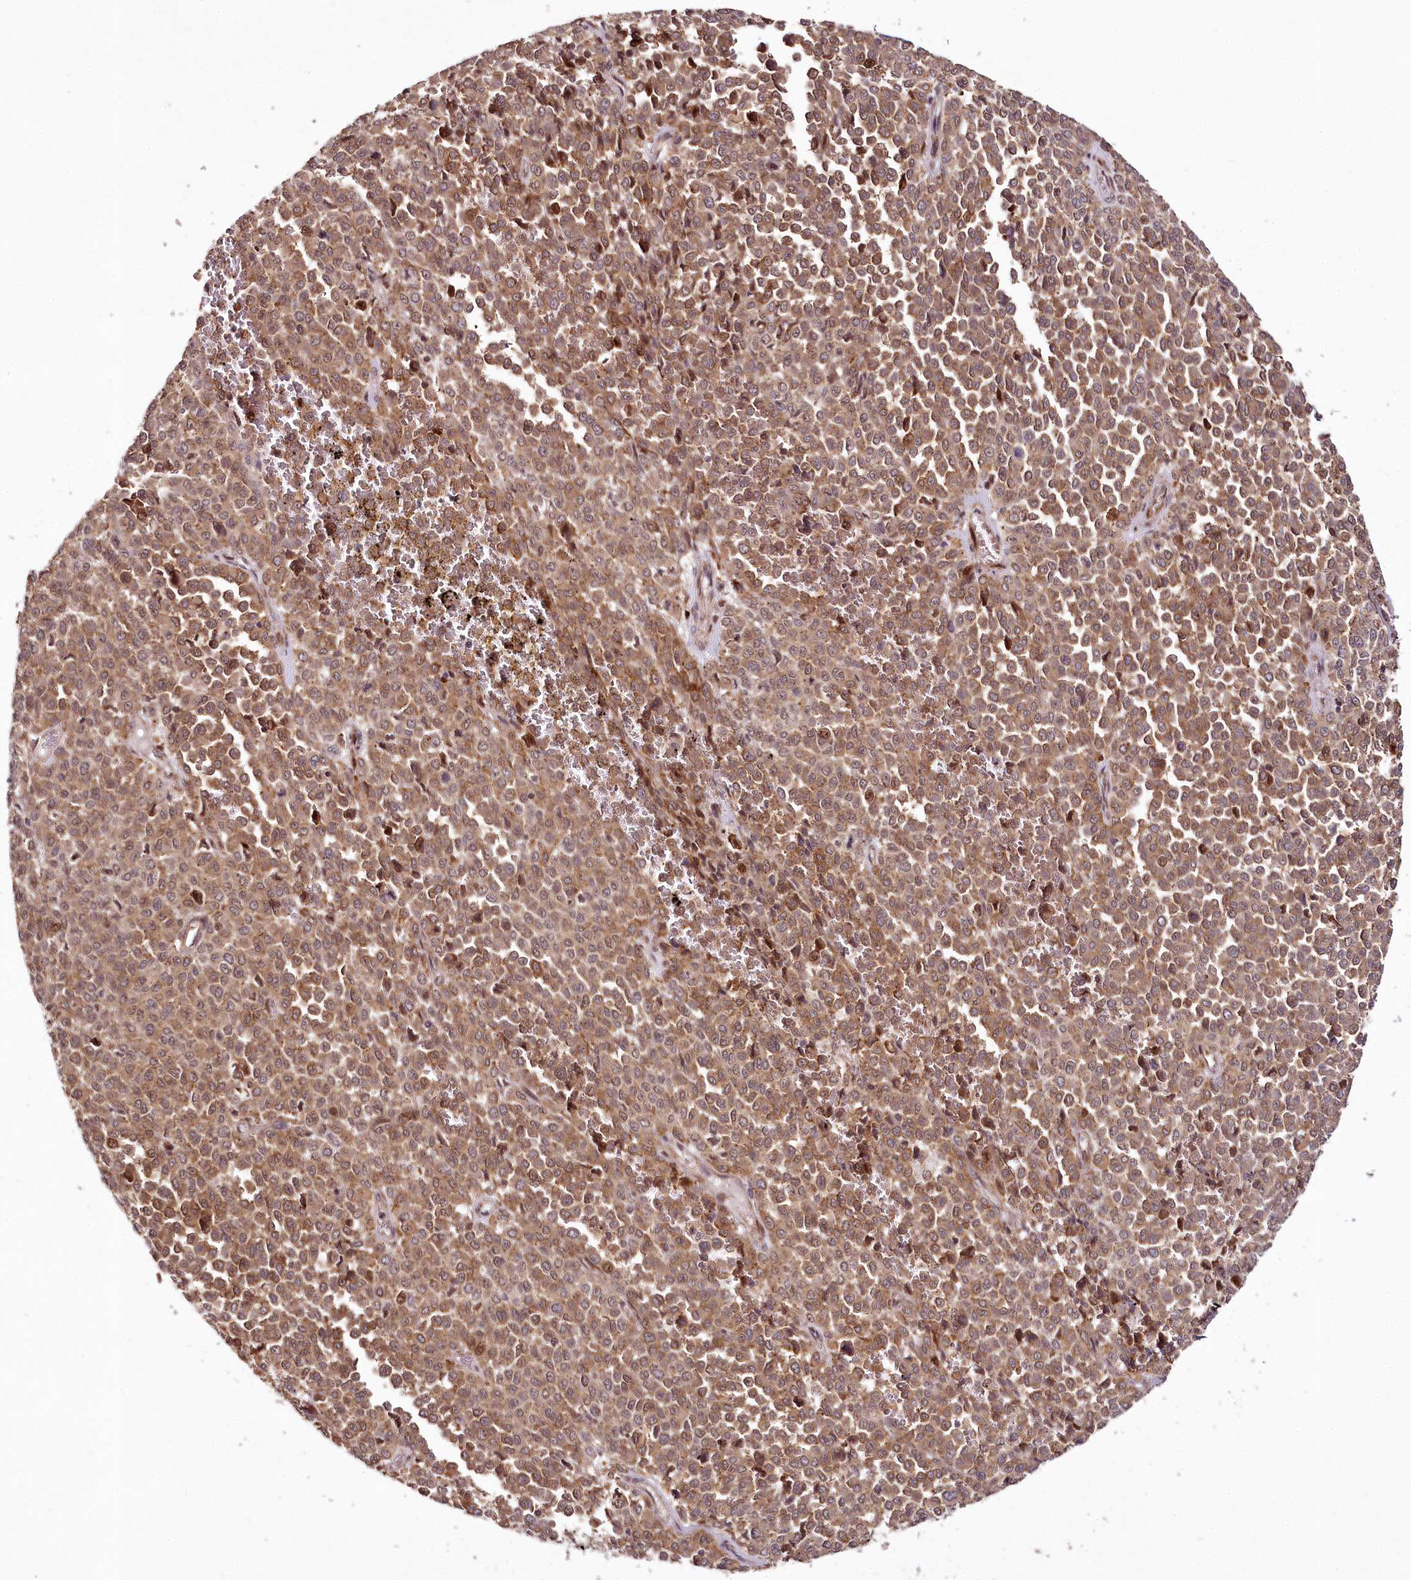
{"staining": {"intensity": "moderate", "quantity": ">75%", "location": "cytoplasmic/membranous"}, "tissue": "melanoma", "cell_type": "Tumor cells", "image_type": "cancer", "snomed": [{"axis": "morphology", "description": "Malignant melanoma, Metastatic site"}, {"axis": "topography", "description": "Pancreas"}], "caption": "An immunohistochemistry histopathology image of neoplastic tissue is shown. Protein staining in brown shows moderate cytoplasmic/membranous positivity in melanoma within tumor cells.", "gene": "COPG1", "patient": {"sex": "female", "age": 30}}